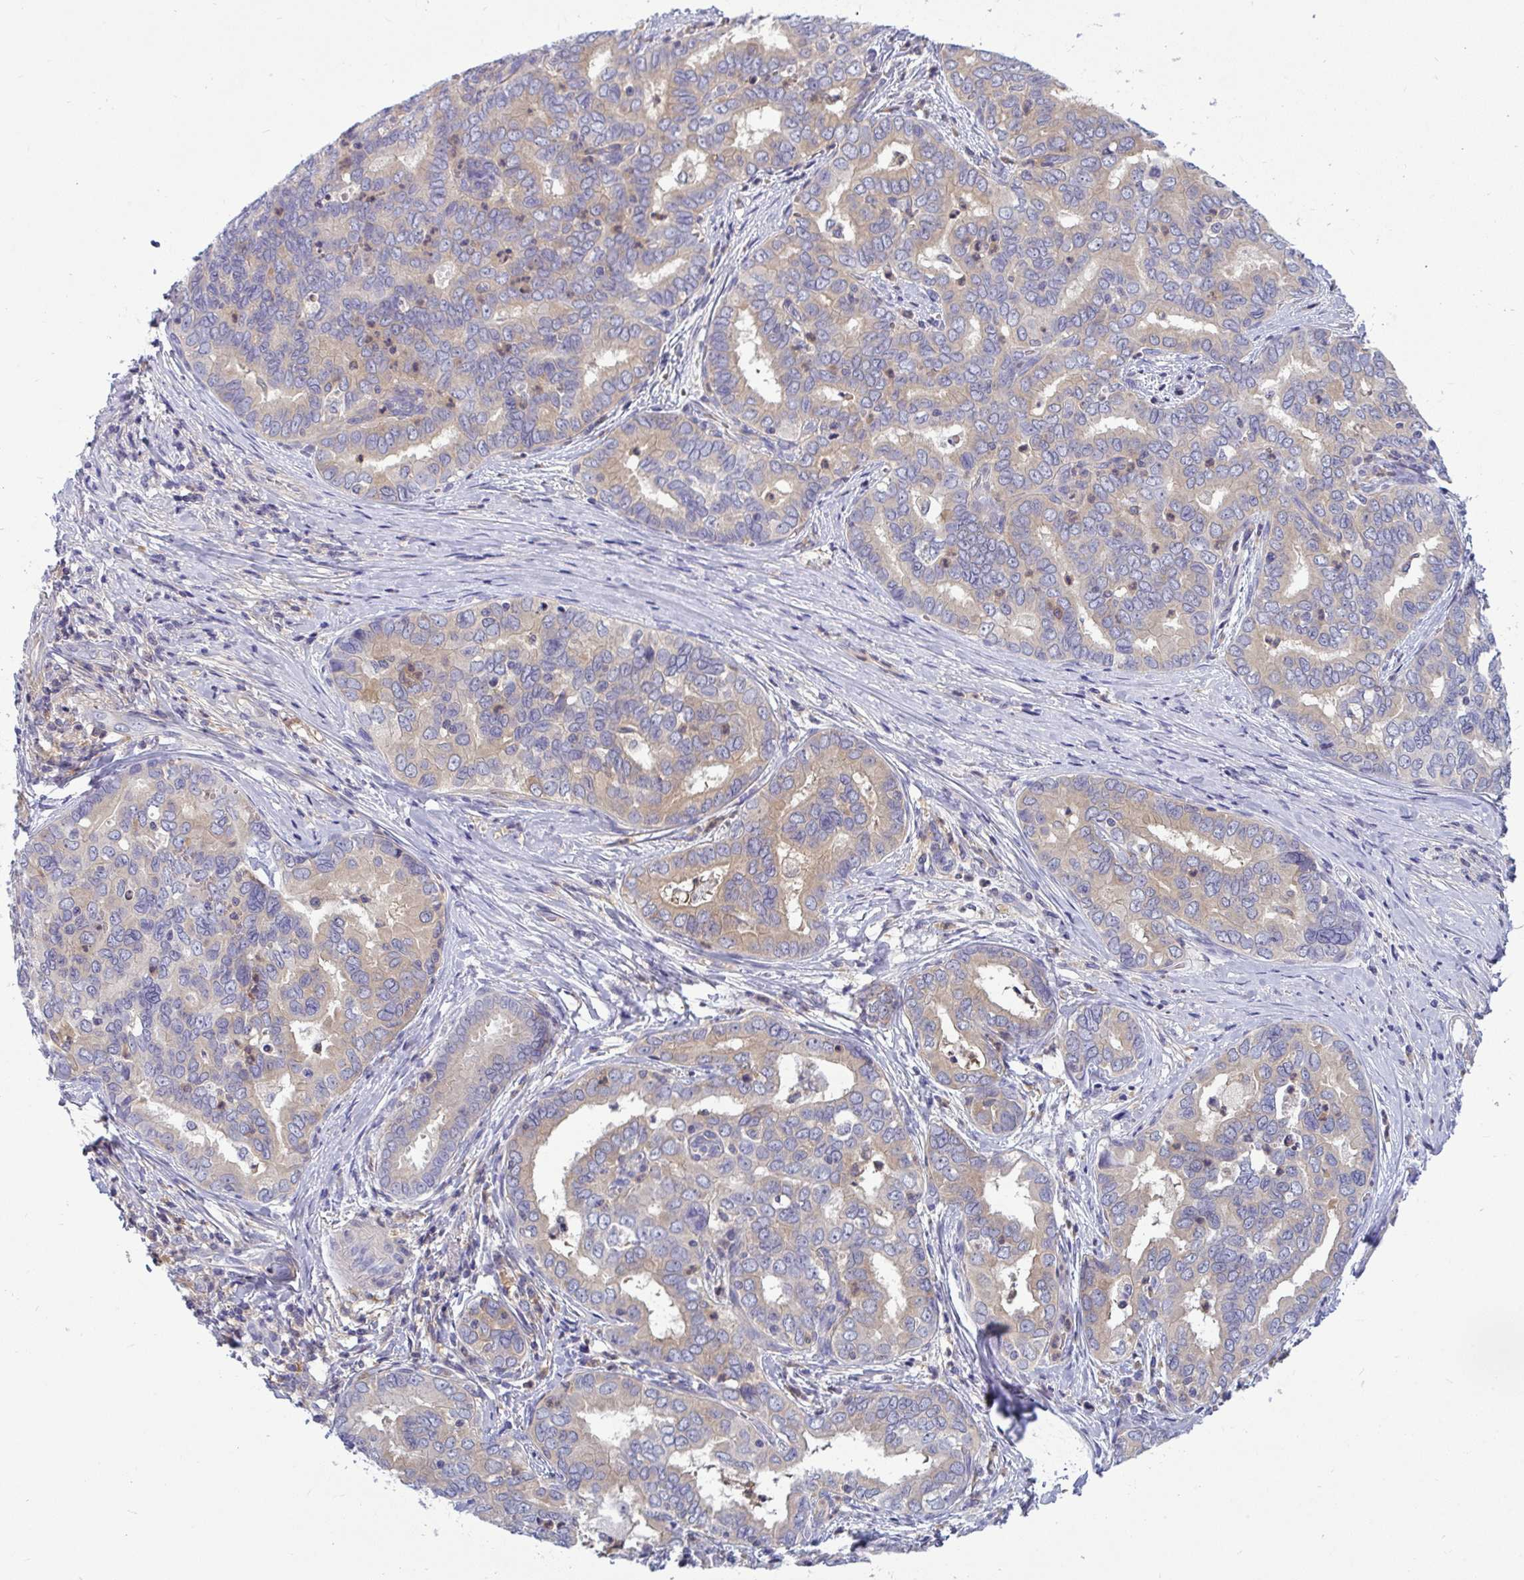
{"staining": {"intensity": "weak", "quantity": ">75%", "location": "cytoplasmic/membranous"}, "tissue": "liver cancer", "cell_type": "Tumor cells", "image_type": "cancer", "snomed": [{"axis": "morphology", "description": "Cholangiocarcinoma"}, {"axis": "topography", "description": "Liver"}], "caption": "Protein analysis of liver cholangiocarcinoma tissue shows weak cytoplasmic/membranous expression in approximately >75% of tumor cells.", "gene": "SLC30A6", "patient": {"sex": "female", "age": 64}}